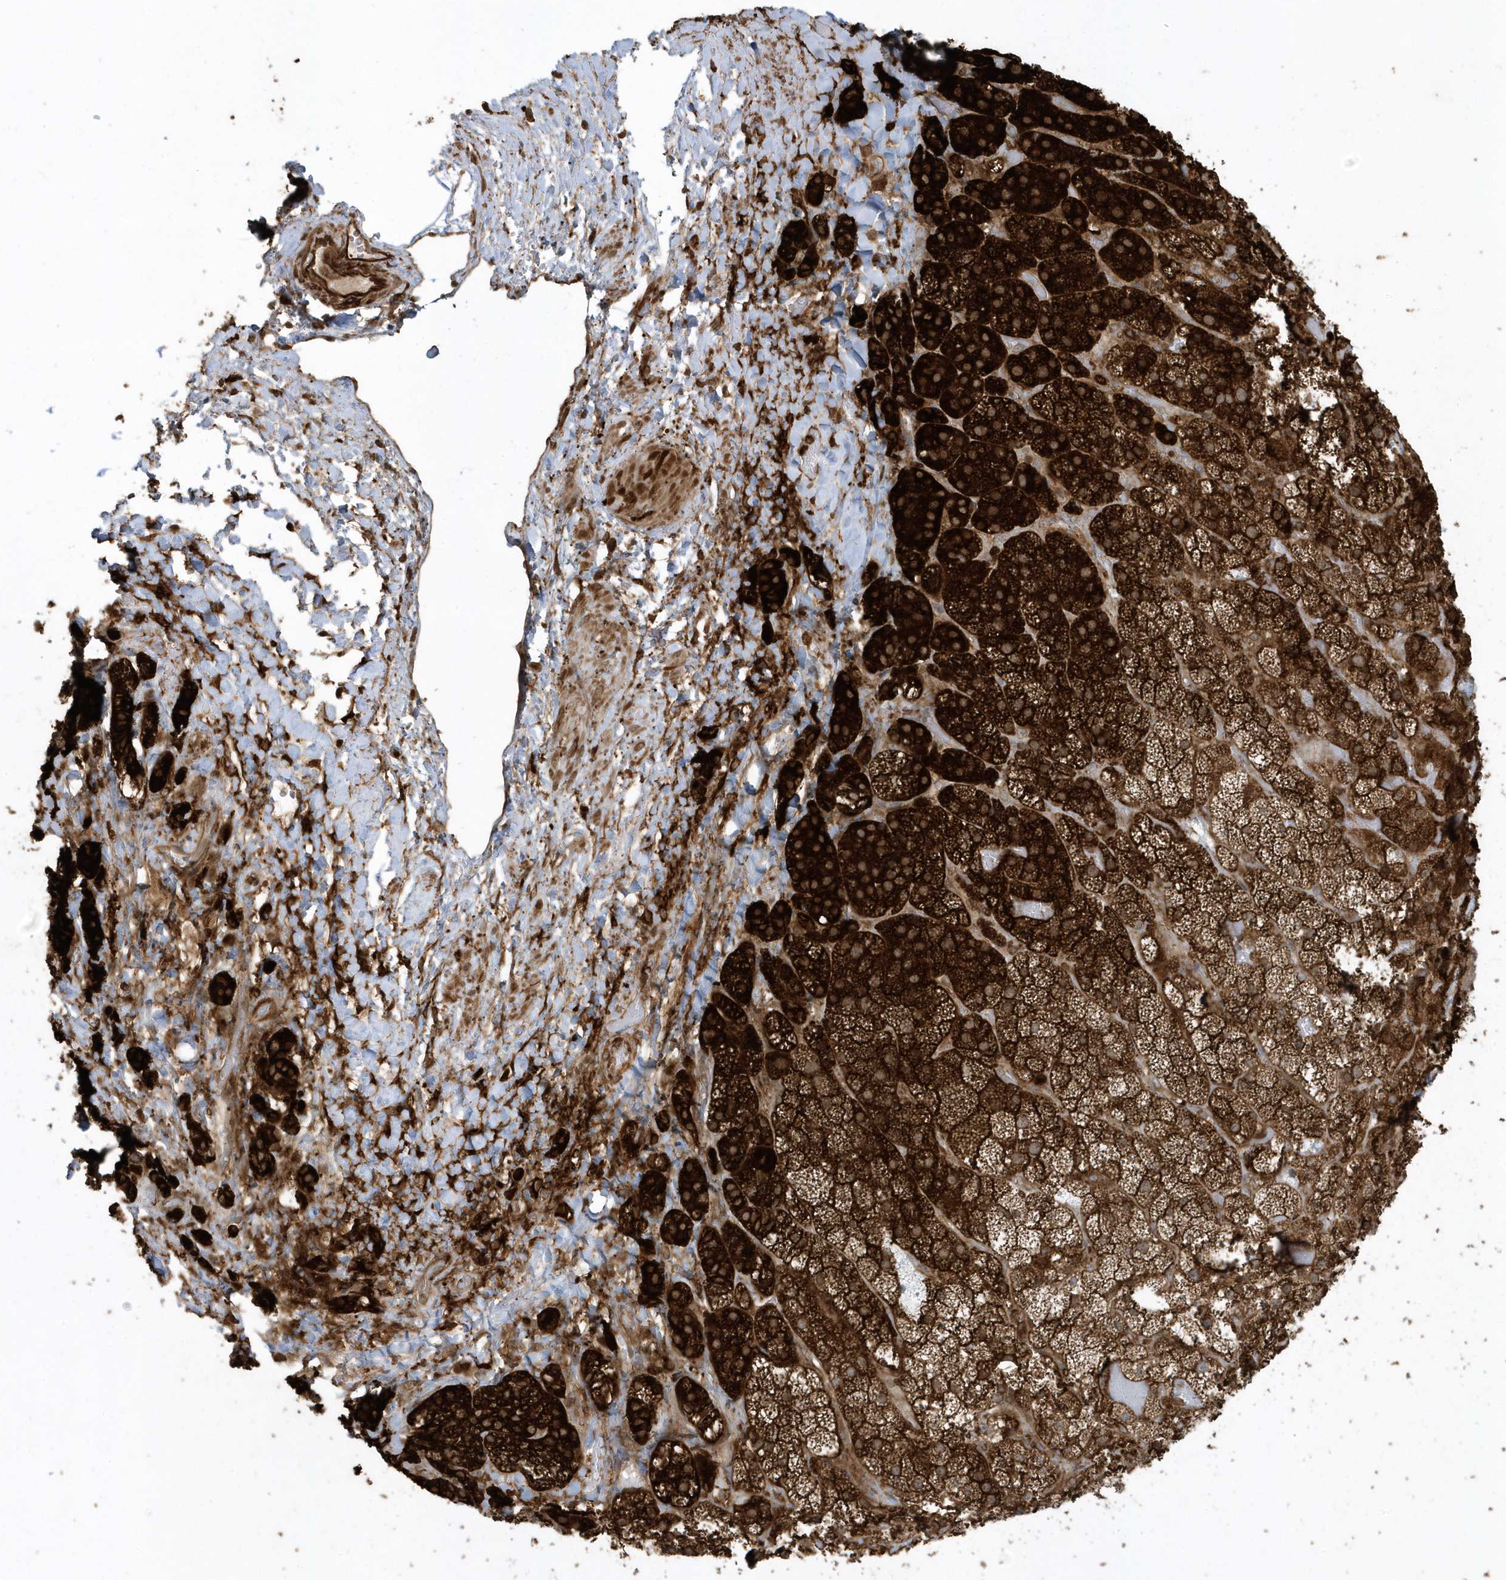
{"staining": {"intensity": "strong", "quantity": ">75%", "location": "cytoplasmic/membranous"}, "tissue": "adrenal gland", "cell_type": "Glandular cells", "image_type": "normal", "snomed": [{"axis": "morphology", "description": "Normal tissue, NOS"}, {"axis": "topography", "description": "Adrenal gland"}], "caption": "High-power microscopy captured an immunohistochemistry image of benign adrenal gland, revealing strong cytoplasmic/membranous staining in approximately >75% of glandular cells. Ihc stains the protein in brown and the nuclei are stained blue.", "gene": "CLCN6", "patient": {"sex": "male", "age": 57}}